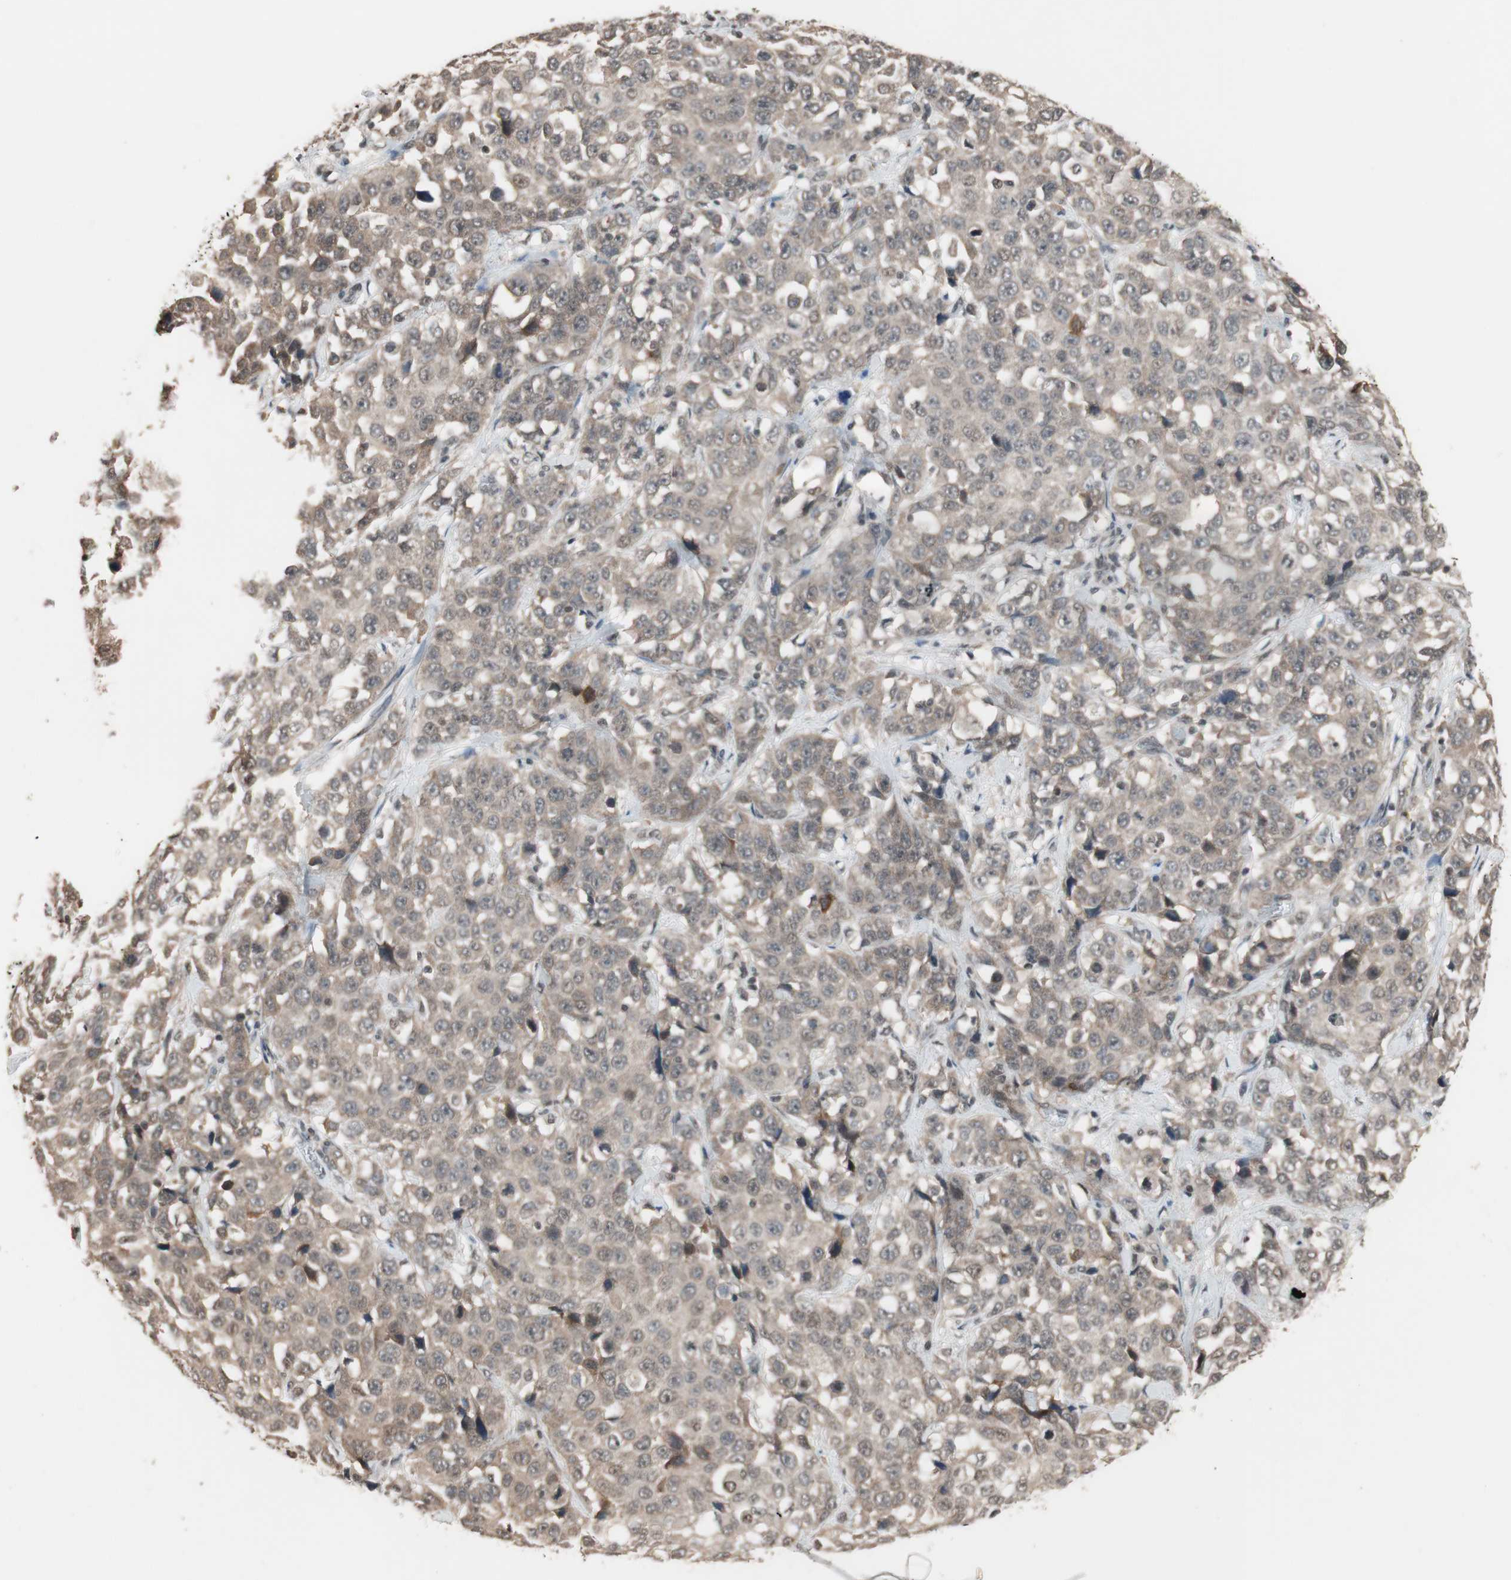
{"staining": {"intensity": "weak", "quantity": "25%-75%", "location": "cytoplasmic/membranous"}, "tissue": "stomach cancer", "cell_type": "Tumor cells", "image_type": "cancer", "snomed": [{"axis": "morphology", "description": "Normal tissue, NOS"}, {"axis": "morphology", "description": "Adenocarcinoma, NOS"}, {"axis": "topography", "description": "Stomach"}], "caption": "Brown immunohistochemical staining in human stomach cancer (adenocarcinoma) exhibits weak cytoplasmic/membranous expression in about 25%-75% of tumor cells.", "gene": "DRAP1", "patient": {"sex": "male", "age": 48}}